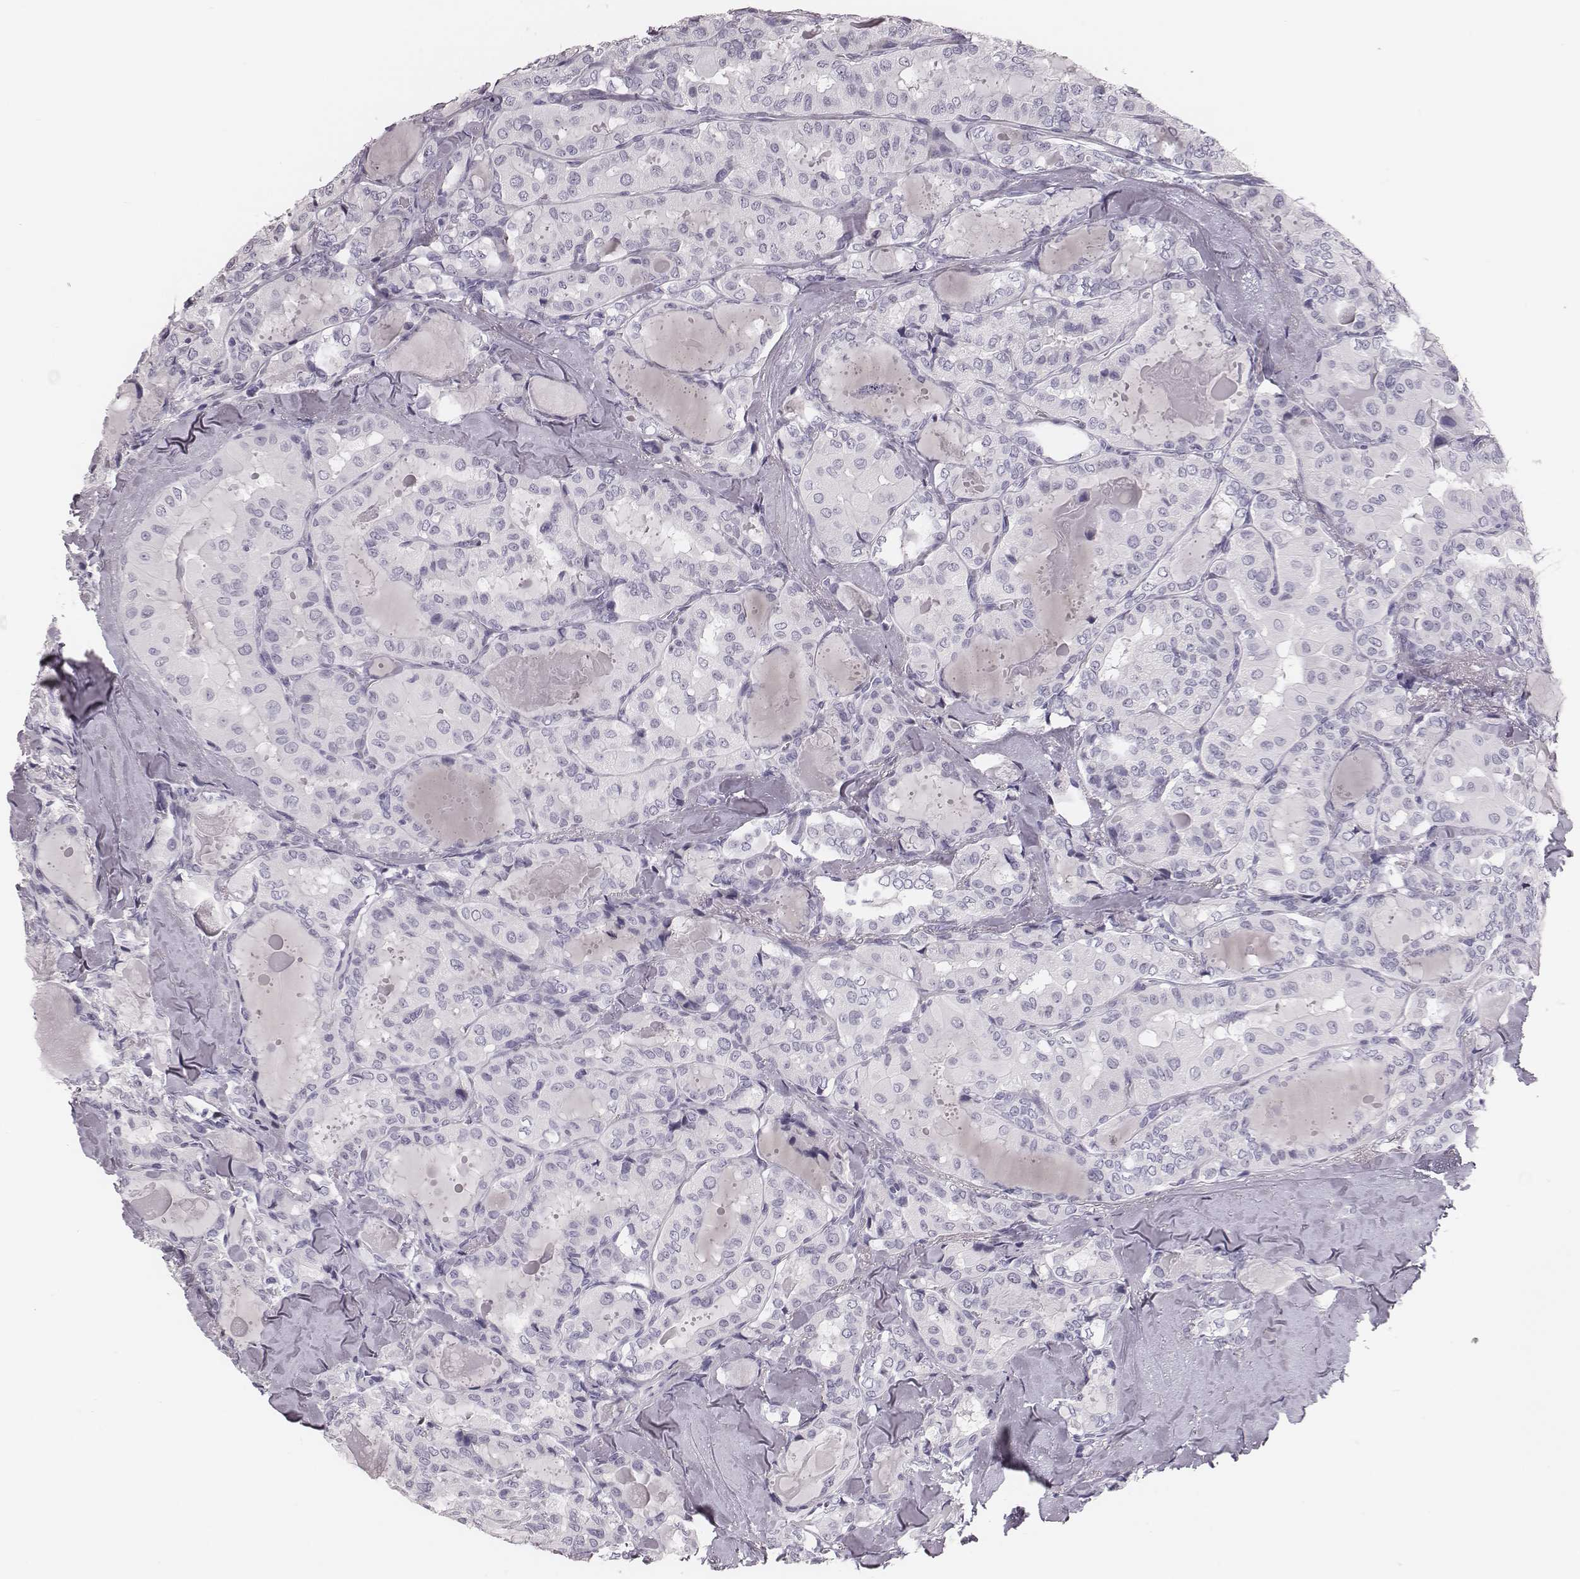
{"staining": {"intensity": "negative", "quantity": "none", "location": "none"}, "tissue": "thyroid cancer", "cell_type": "Tumor cells", "image_type": "cancer", "snomed": [{"axis": "morphology", "description": "Papillary adenocarcinoma, NOS"}, {"axis": "topography", "description": "Thyroid gland"}], "caption": "IHC image of neoplastic tissue: human thyroid cancer stained with DAB (3,3'-diaminobenzidine) exhibits no significant protein expression in tumor cells.", "gene": "CSH1", "patient": {"sex": "female", "age": 41}}